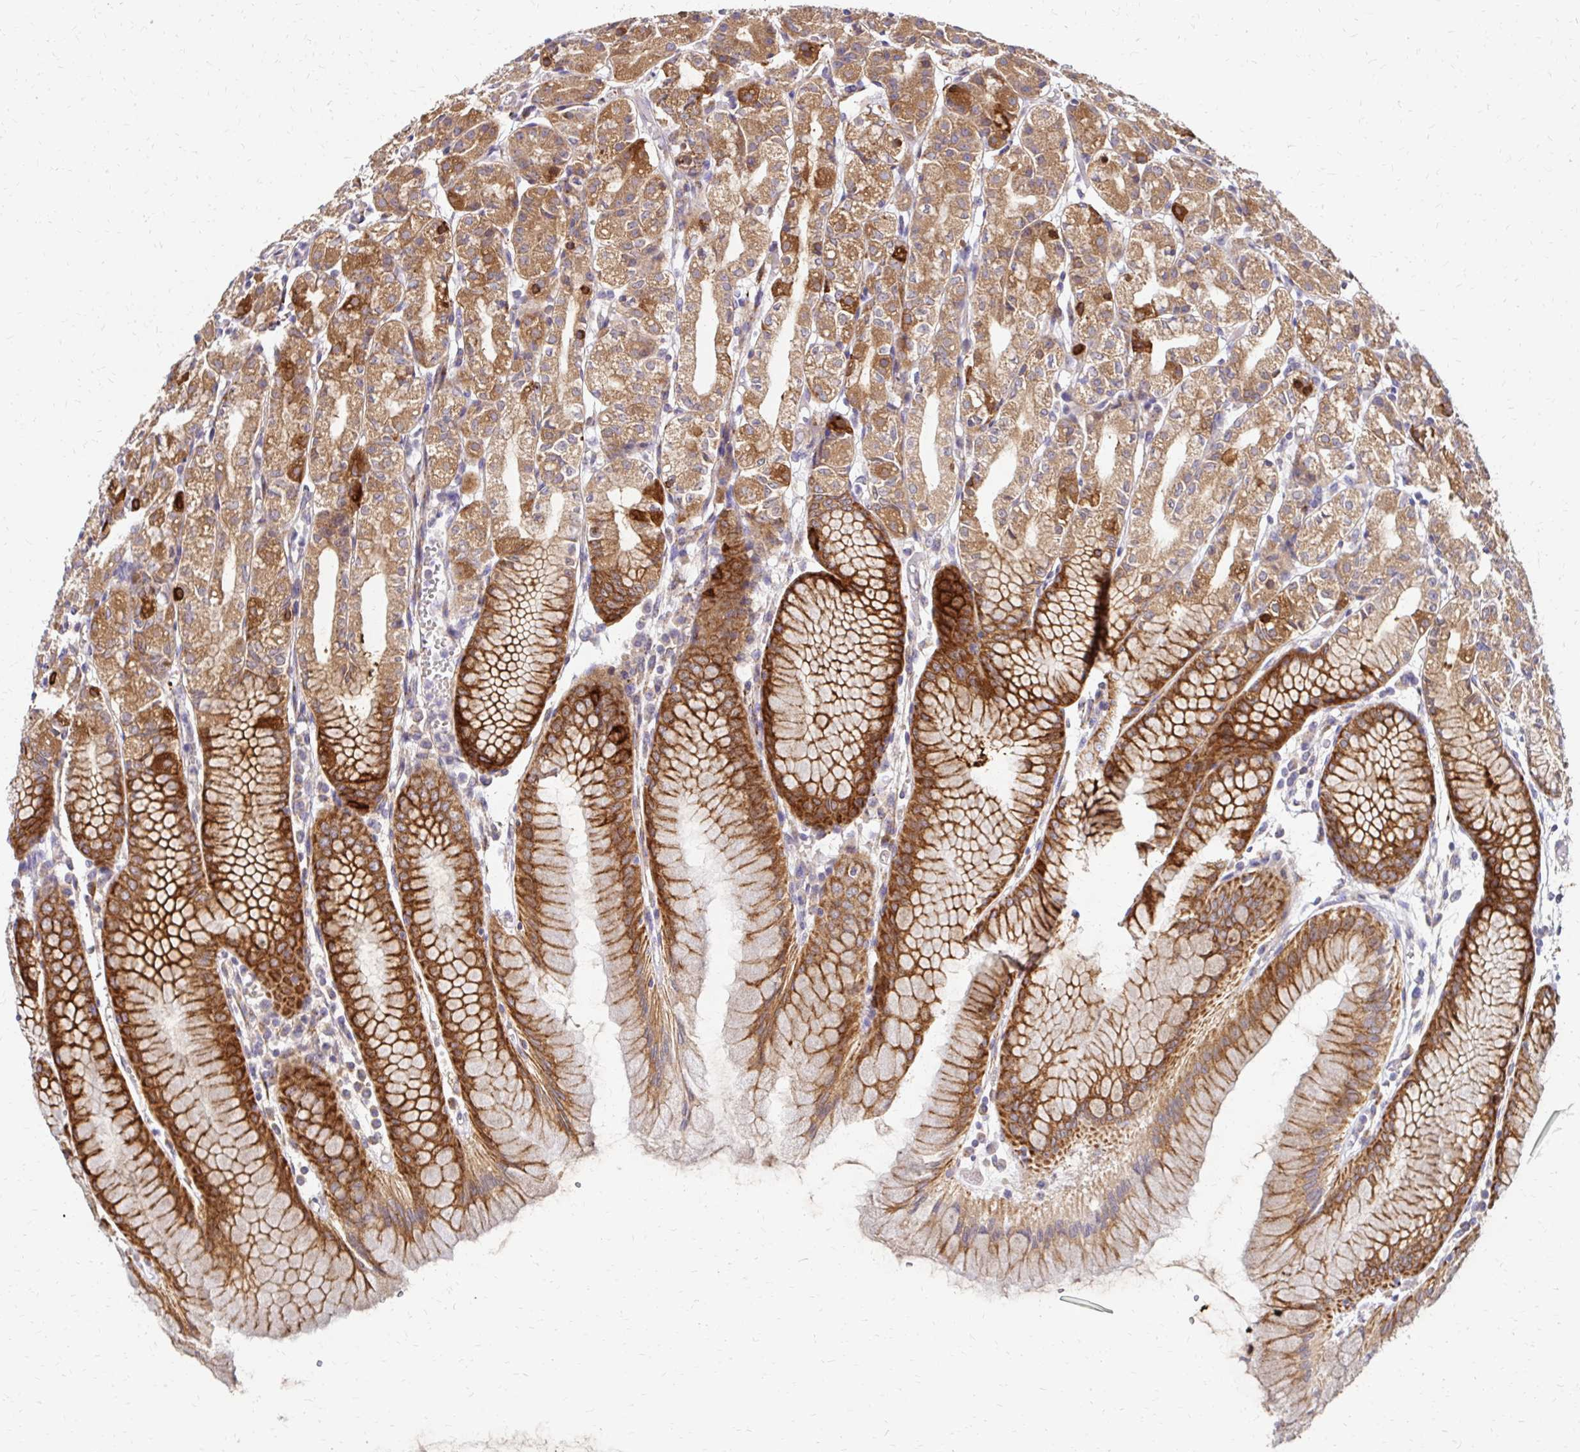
{"staining": {"intensity": "strong", "quantity": ">75%", "location": "cytoplasmic/membranous"}, "tissue": "stomach", "cell_type": "Glandular cells", "image_type": "normal", "snomed": [{"axis": "morphology", "description": "Normal tissue, NOS"}, {"axis": "topography", "description": "Stomach"}], "caption": "Immunohistochemical staining of benign stomach reveals >75% levels of strong cytoplasmic/membranous protein staining in about >75% of glandular cells.", "gene": "IDUA", "patient": {"sex": "female", "age": 57}}